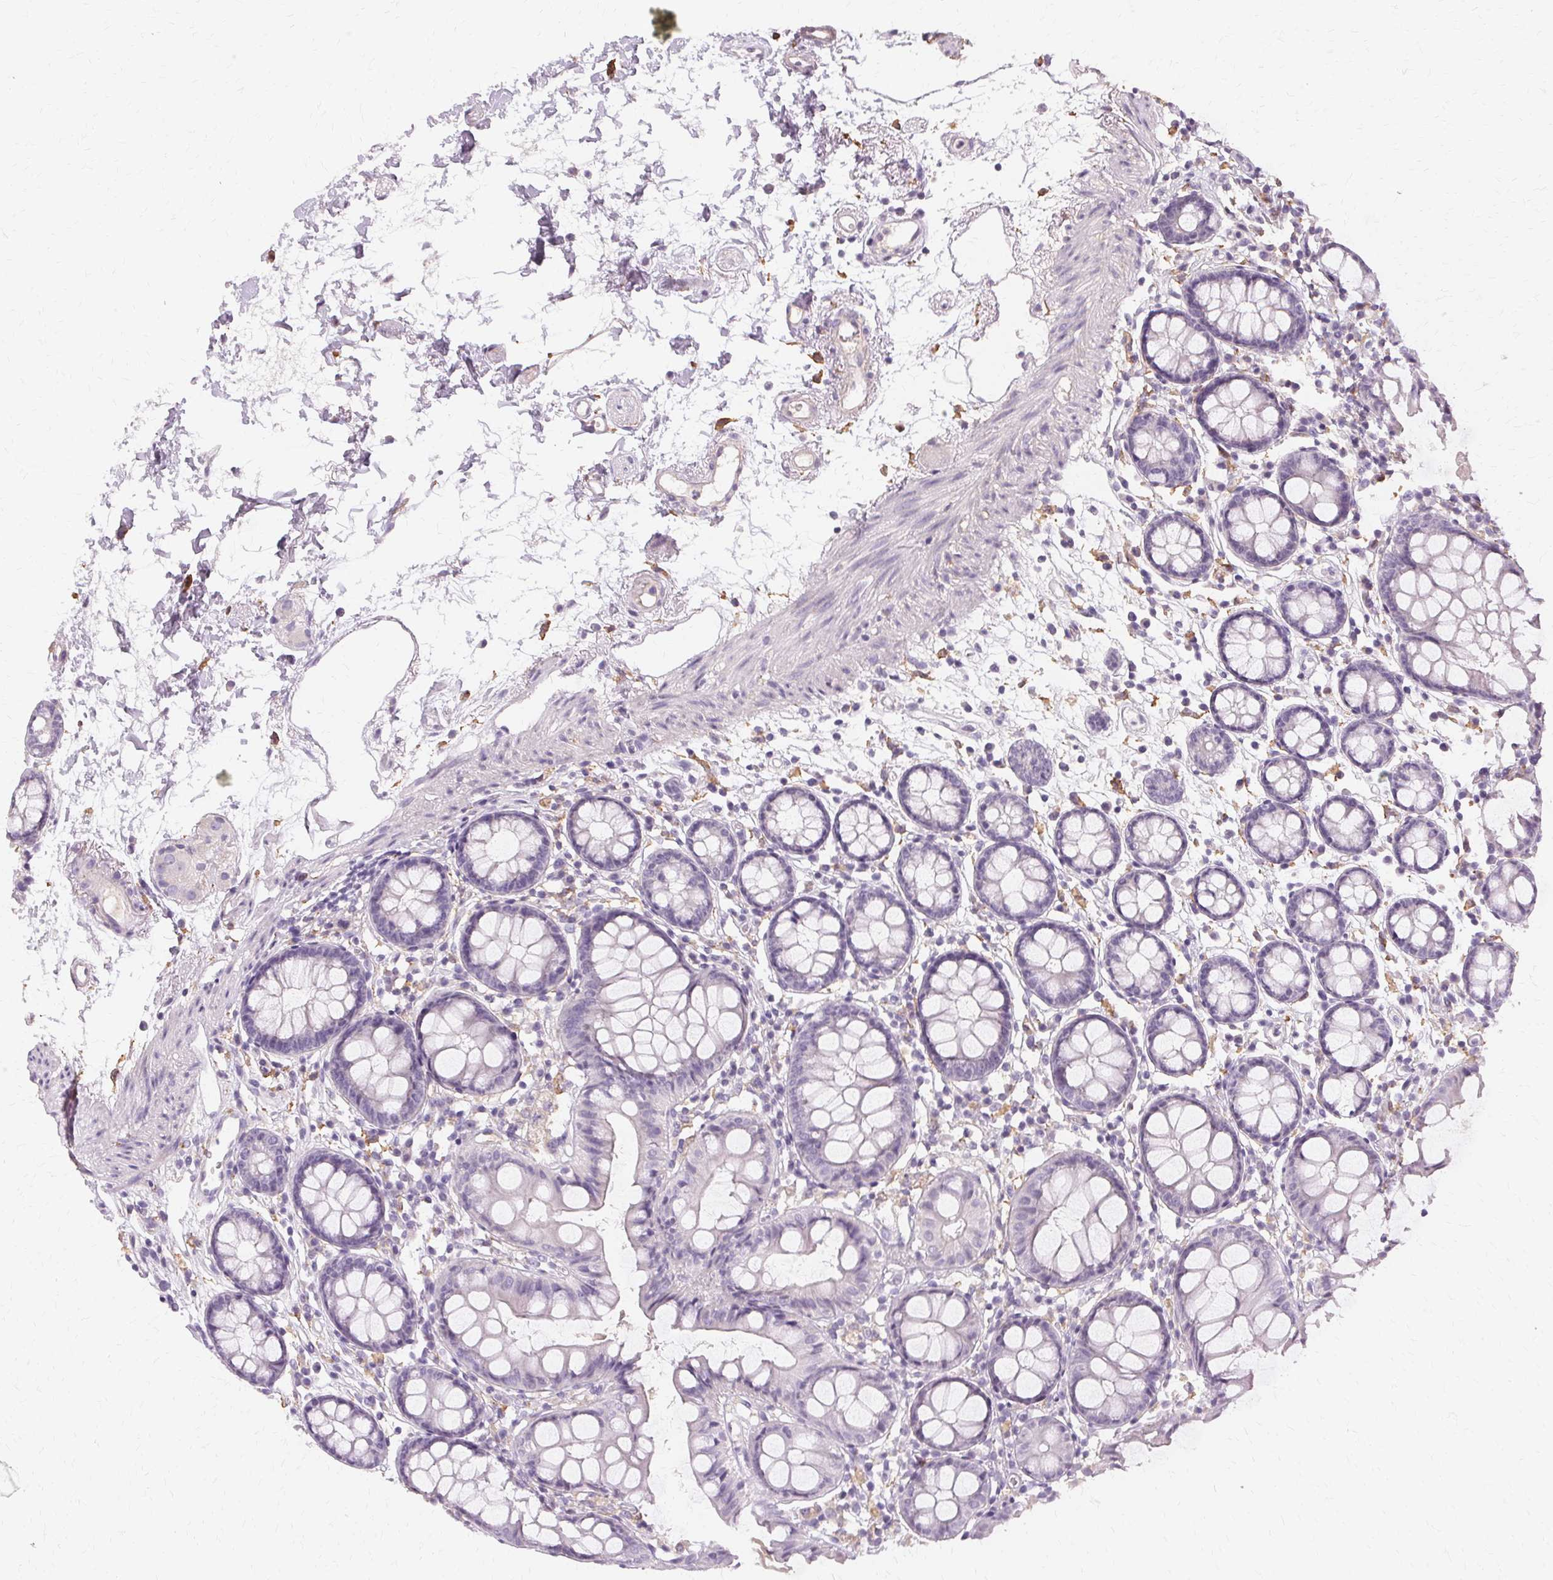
{"staining": {"intensity": "negative", "quantity": "none", "location": "none"}, "tissue": "colon", "cell_type": "Endothelial cells", "image_type": "normal", "snomed": [{"axis": "morphology", "description": "Normal tissue, NOS"}, {"axis": "topography", "description": "Colon"}], "caption": "A high-resolution photomicrograph shows immunohistochemistry staining of benign colon, which demonstrates no significant expression in endothelial cells. (DAB (3,3'-diaminobenzidine) immunohistochemistry, high magnification).", "gene": "IFNGR1", "patient": {"sex": "female", "age": 84}}